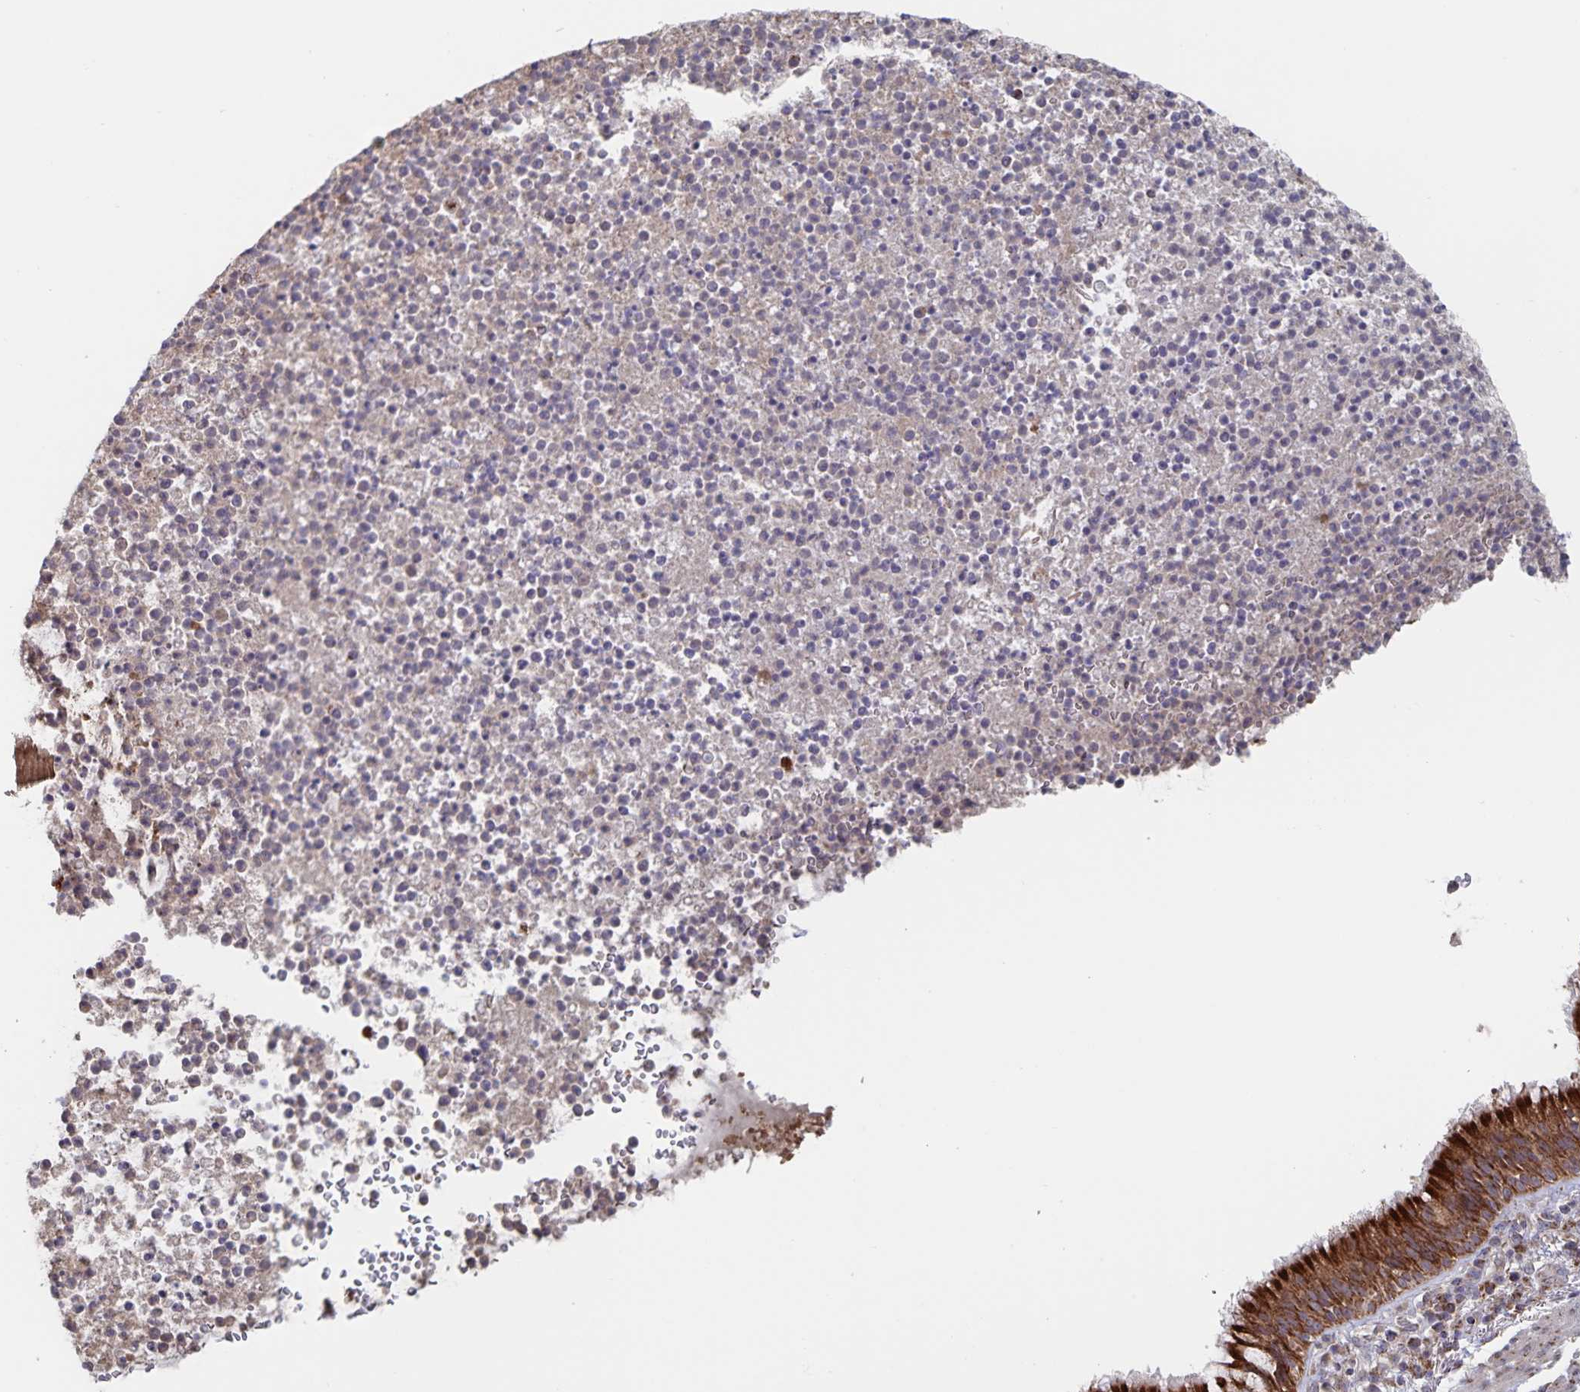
{"staining": {"intensity": "strong", "quantity": ">75%", "location": "cytoplasmic/membranous"}, "tissue": "bronchus", "cell_type": "Respiratory epithelial cells", "image_type": "normal", "snomed": [{"axis": "morphology", "description": "Normal tissue, NOS"}, {"axis": "topography", "description": "Cartilage tissue"}, {"axis": "topography", "description": "Bronchus"}], "caption": "A brown stain labels strong cytoplasmic/membranous expression of a protein in respiratory epithelial cells of unremarkable bronchus.", "gene": "ACACA", "patient": {"sex": "male", "age": 56}}